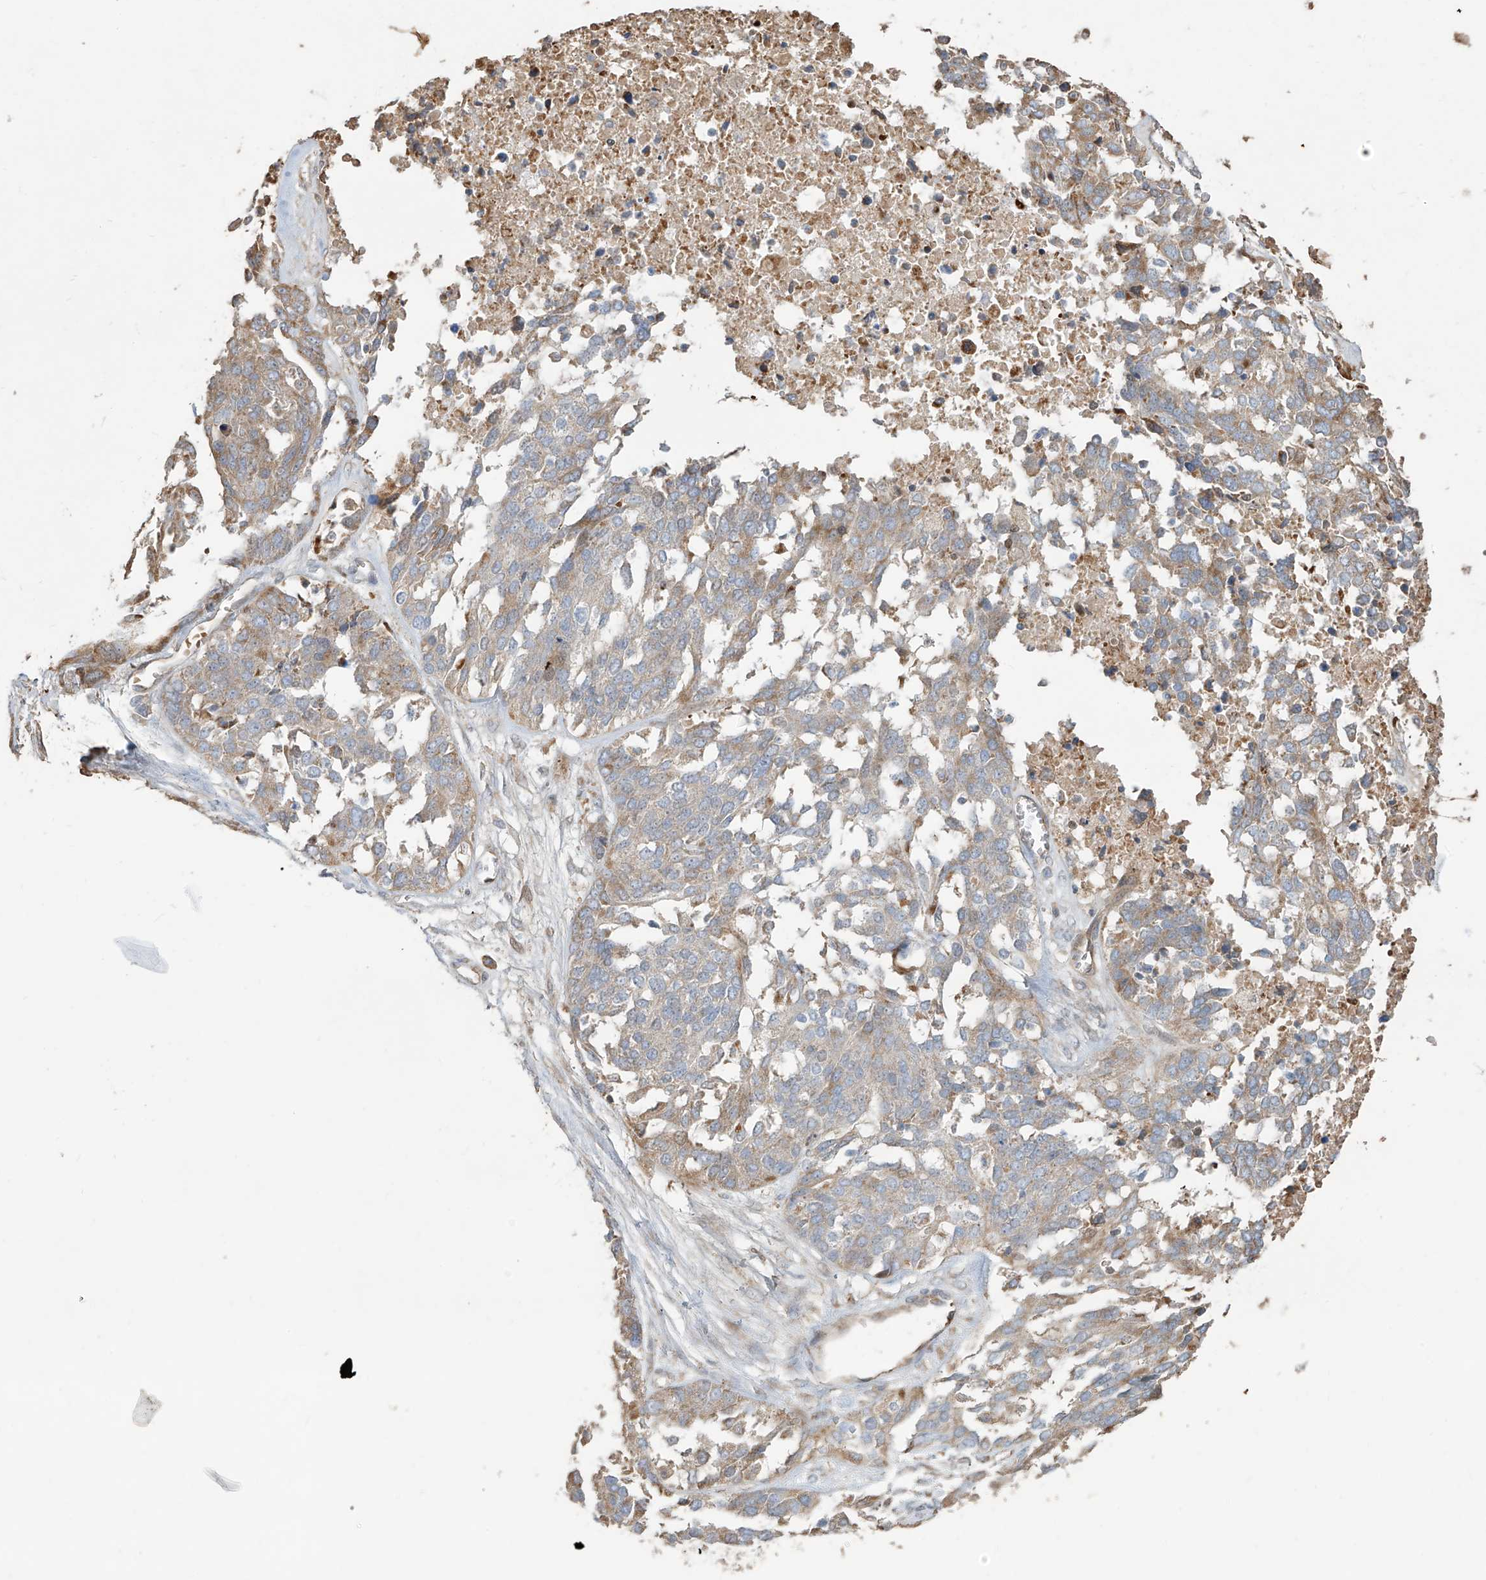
{"staining": {"intensity": "moderate", "quantity": "<25%", "location": "cytoplasmic/membranous"}, "tissue": "ovarian cancer", "cell_type": "Tumor cells", "image_type": "cancer", "snomed": [{"axis": "morphology", "description": "Cystadenocarcinoma, serous, NOS"}, {"axis": "topography", "description": "Ovary"}], "caption": "There is low levels of moderate cytoplasmic/membranous staining in tumor cells of serous cystadenocarcinoma (ovarian), as demonstrated by immunohistochemical staining (brown color).", "gene": "ABTB1", "patient": {"sex": "female", "age": 44}}